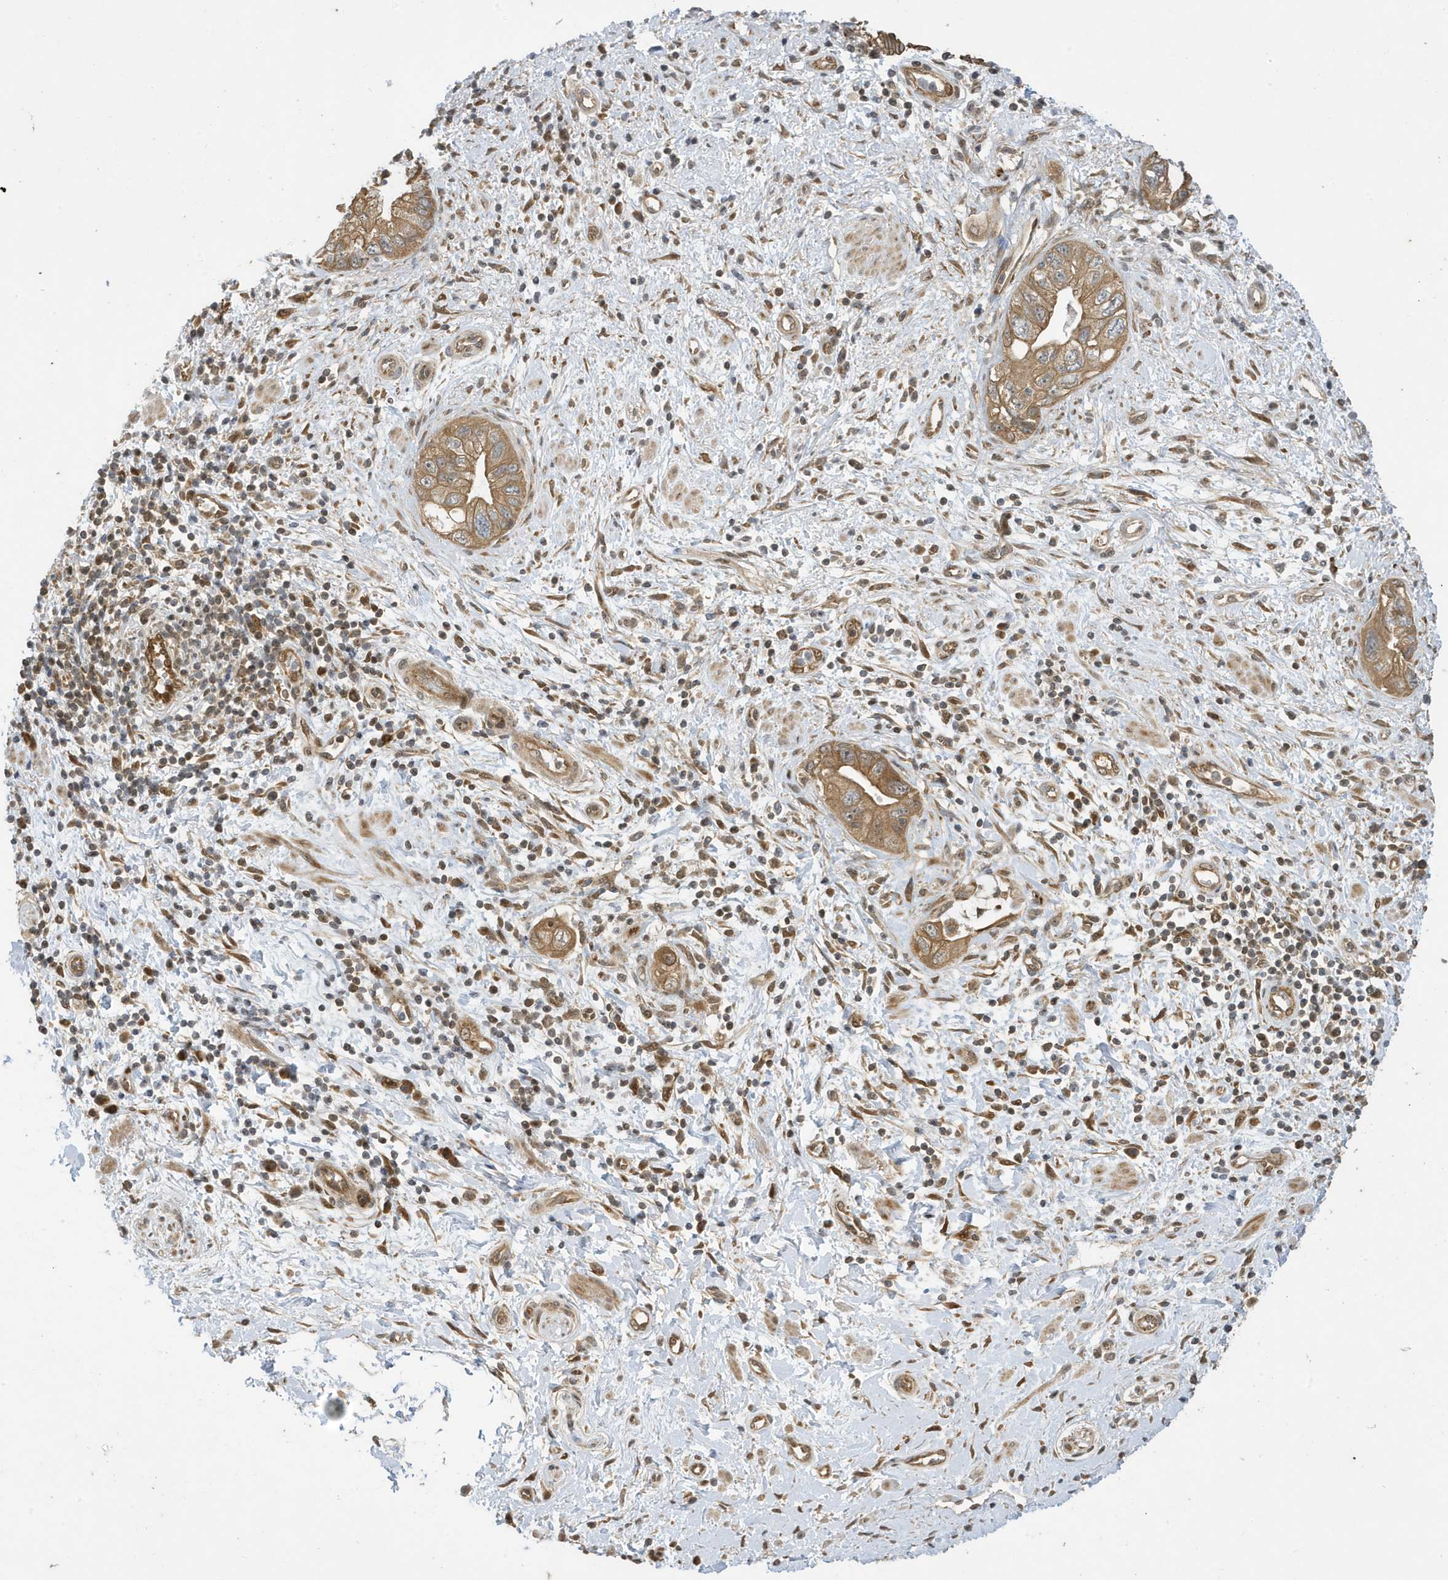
{"staining": {"intensity": "moderate", "quantity": ">75%", "location": "cytoplasmic/membranous"}, "tissue": "pancreatic cancer", "cell_type": "Tumor cells", "image_type": "cancer", "snomed": [{"axis": "morphology", "description": "Adenocarcinoma, NOS"}, {"axis": "topography", "description": "Pancreas"}], "caption": "An IHC histopathology image of neoplastic tissue is shown. Protein staining in brown highlights moderate cytoplasmic/membranous positivity in pancreatic adenocarcinoma within tumor cells.", "gene": "NCOA7", "patient": {"sex": "female", "age": 73}}